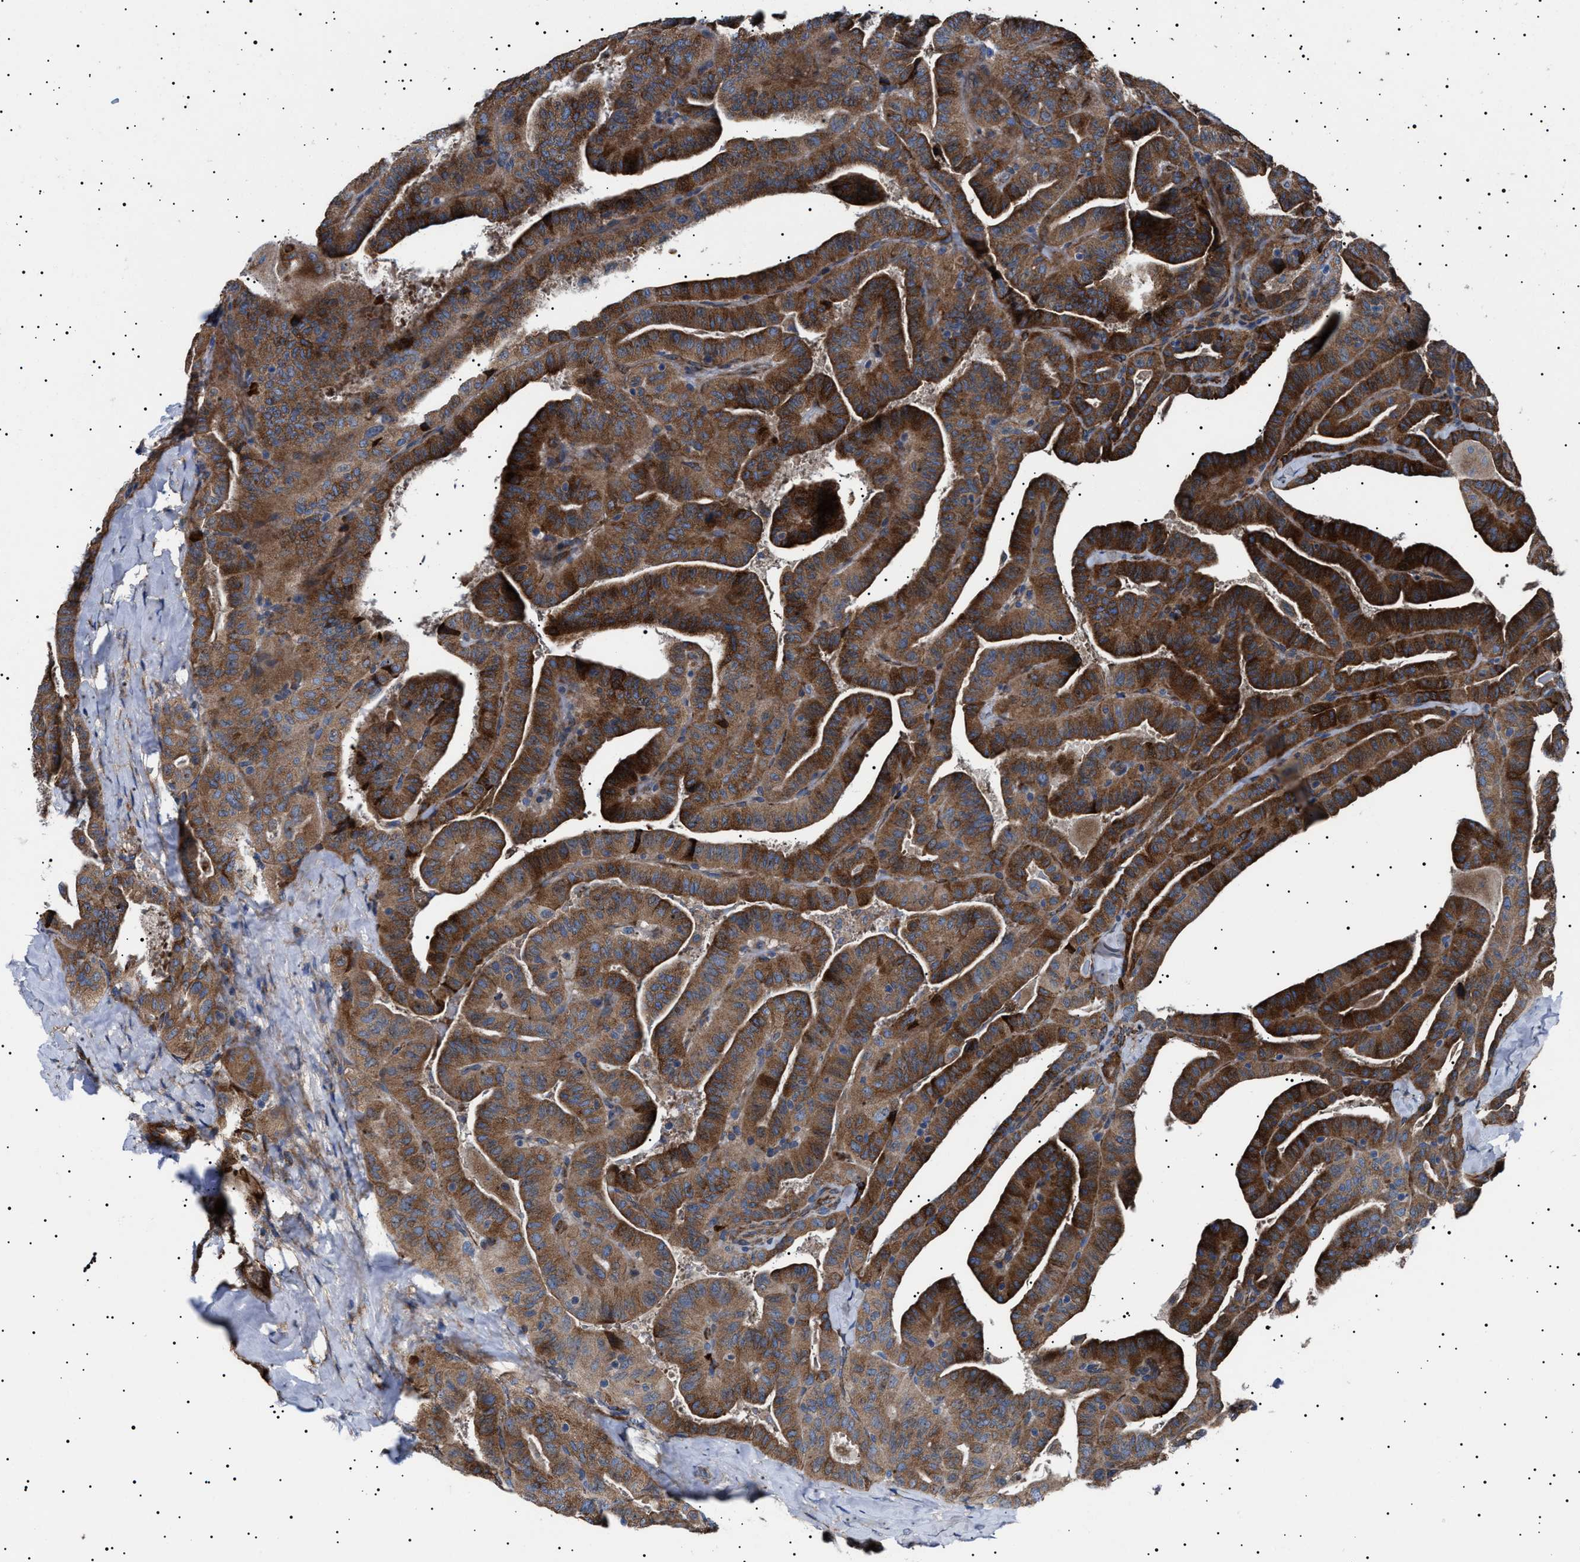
{"staining": {"intensity": "strong", "quantity": ">75%", "location": "cytoplasmic/membranous"}, "tissue": "thyroid cancer", "cell_type": "Tumor cells", "image_type": "cancer", "snomed": [{"axis": "morphology", "description": "Papillary adenocarcinoma, NOS"}, {"axis": "topography", "description": "Thyroid gland"}], "caption": "Immunohistochemistry (IHC) (DAB) staining of human thyroid cancer (papillary adenocarcinoma) exhibits strong cytoplasmic/membranous protein positivity in about >75% of tumor cells.", "gene": "TOP1MT", "patient": {"sex": "male", "age": 77}}